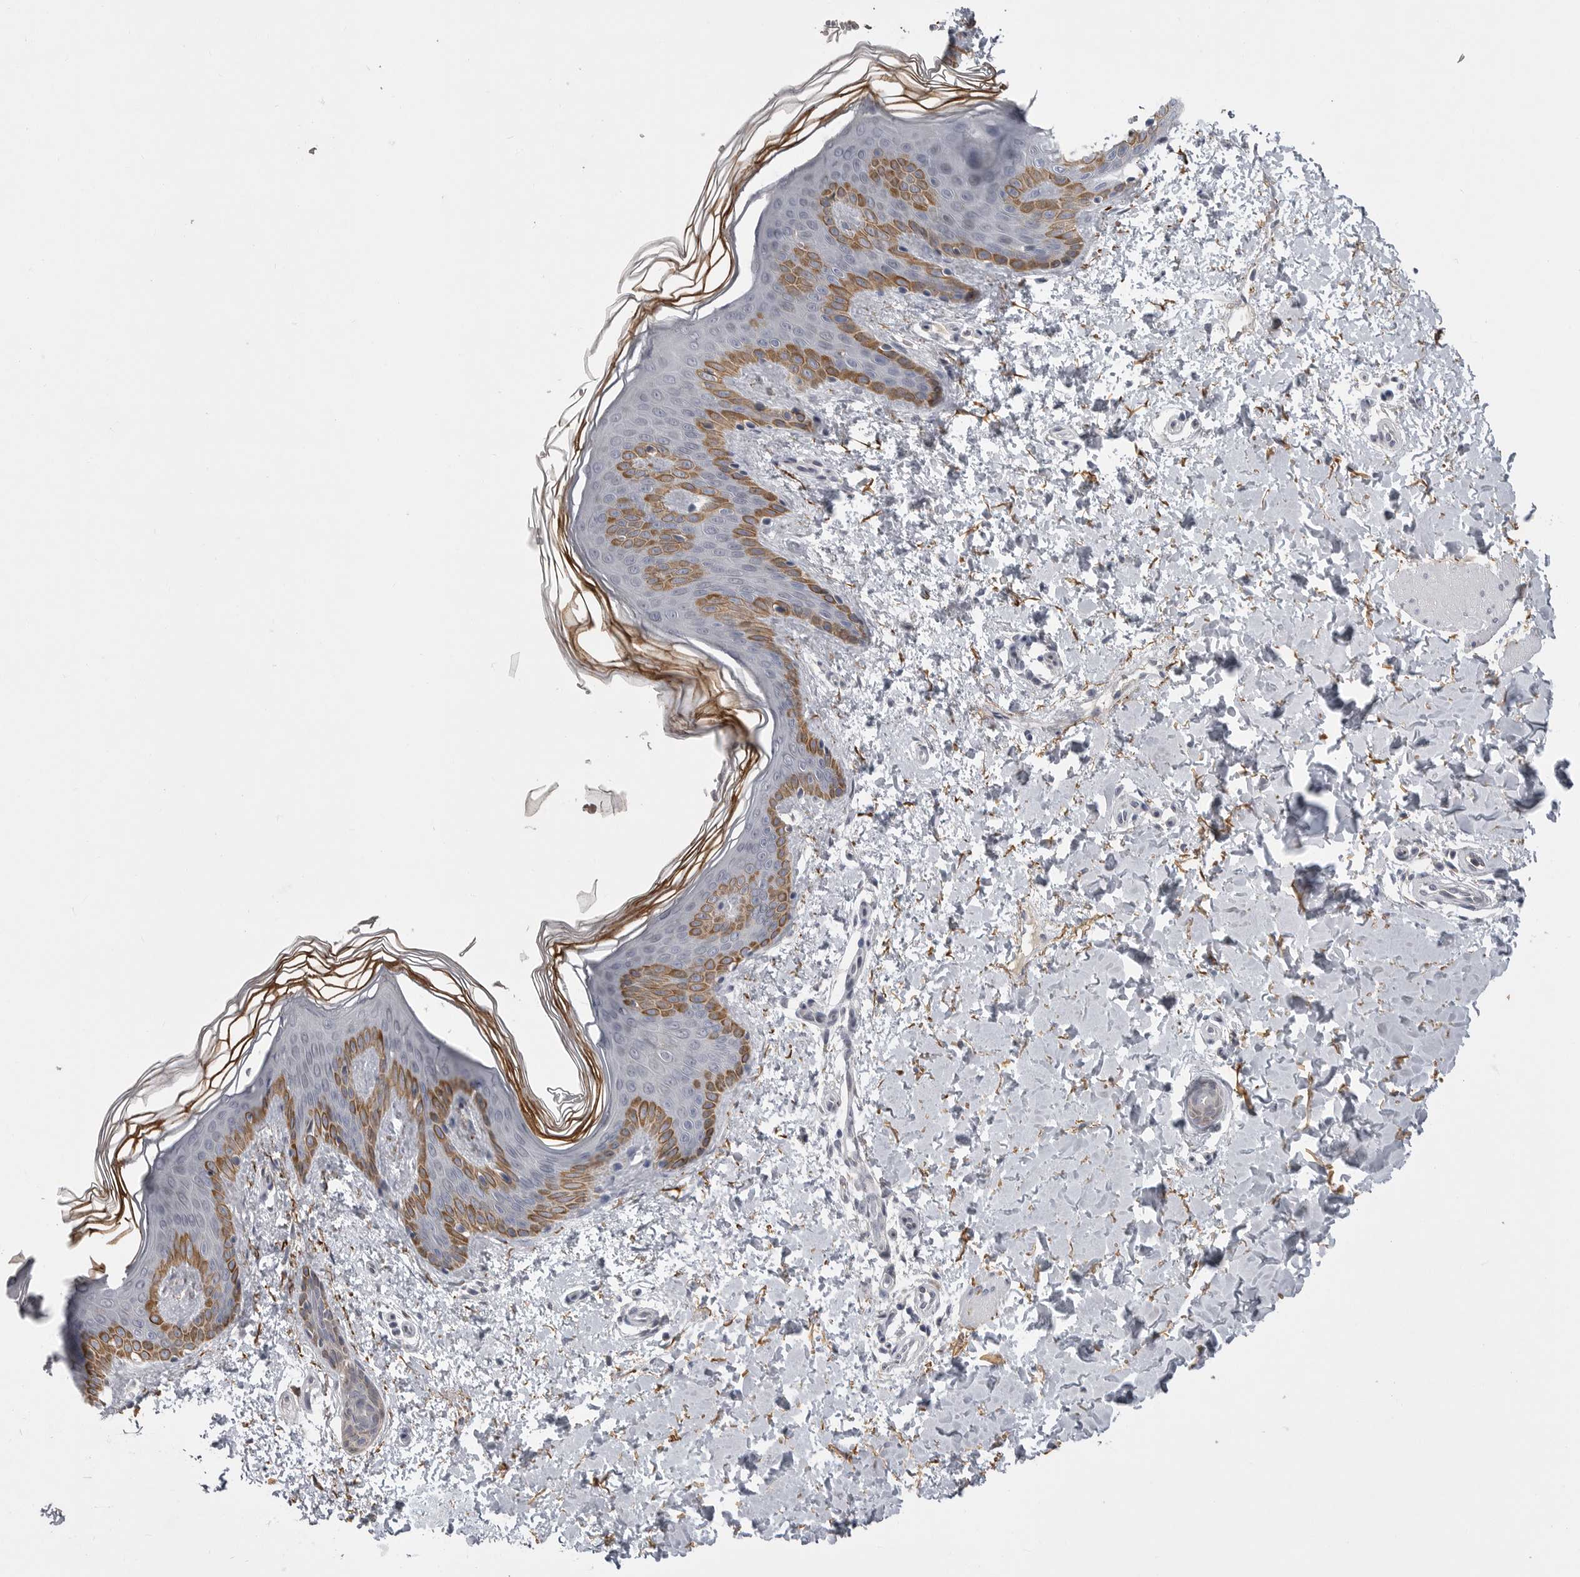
{"staining": {"intensity": "negative", "quantity": "none", "location": "none"}, "tissue": "skin", "cell_type": "Fibroblasts", "image_type": "normal", "snomed": [{"axis": "morphology", "description": "Normal tissue, NOS"}, {"axis": "morphology", "description": "Neoplasm, benign, NOS"}, {"axis": "topography", "description": "Skin"}, {"axis": "topography", "description": "Soft tissue"}], "caption": "Immunohistochemical staining of benign human skin reveals no significant positivity in fibroblasts.", "gene": "CRP", "patient": {"sex": "male", "age": 26}}